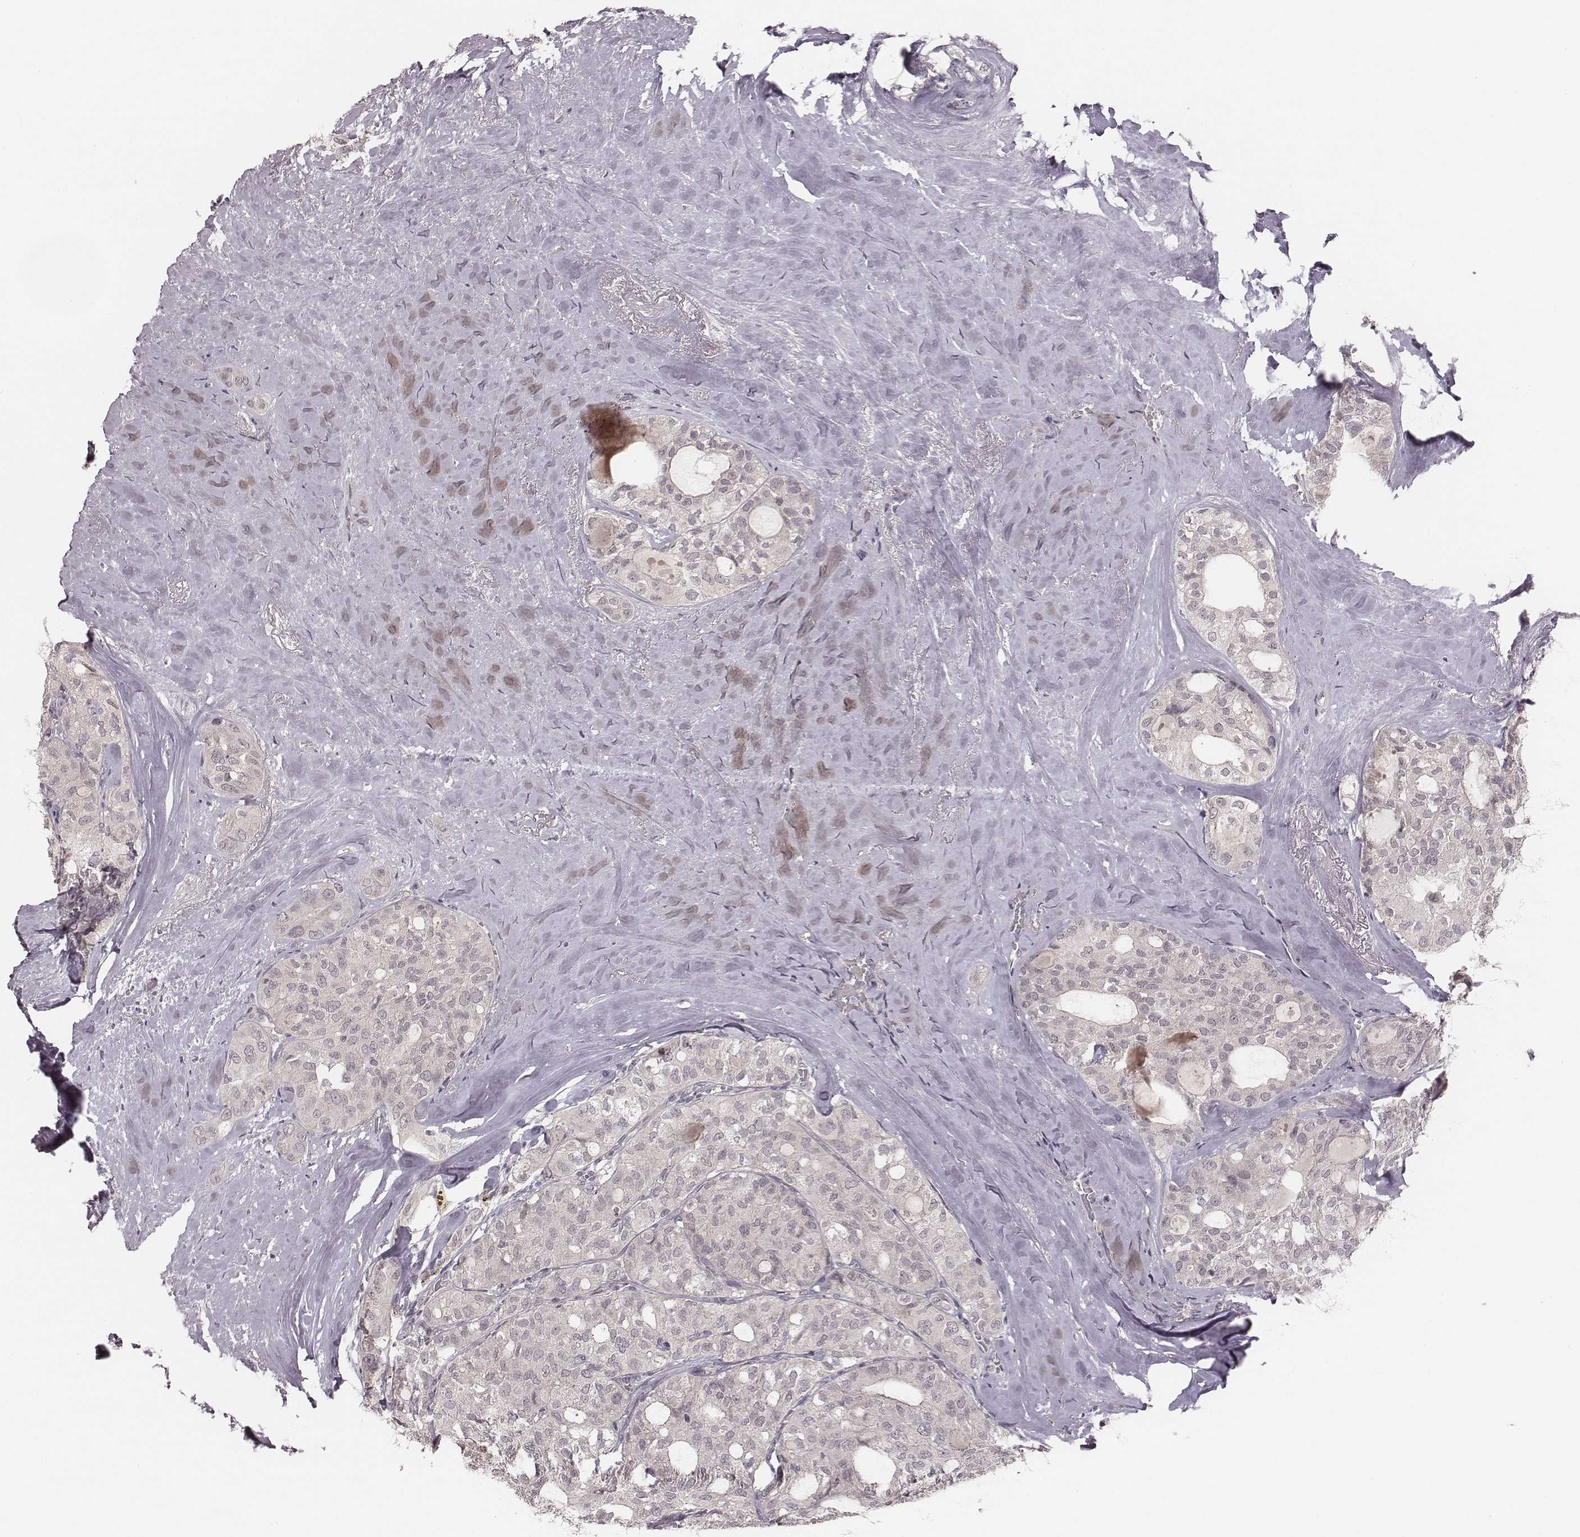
{"staining": {"intensity": "negative", "quantity": "none", "location": "none"}, "tissue": "thyroid cancer", "cell_type": "Tumor cells", "image_type": "cancer", "snomed": [{"axis": "morphology", "description": "Follicular adenoma carcinoma, NOS"}, {"axis": "topography", "description": "Thyroid gland"}], "caption": "Immunohistochemistry histopathology image of human thyroid cancer (follicular adenoma carcinoma) stained for a protein (brown), which shows no expression in tumor cells.", "gene": "LY6K", "patient": {"sex": "male", "age": 75}}